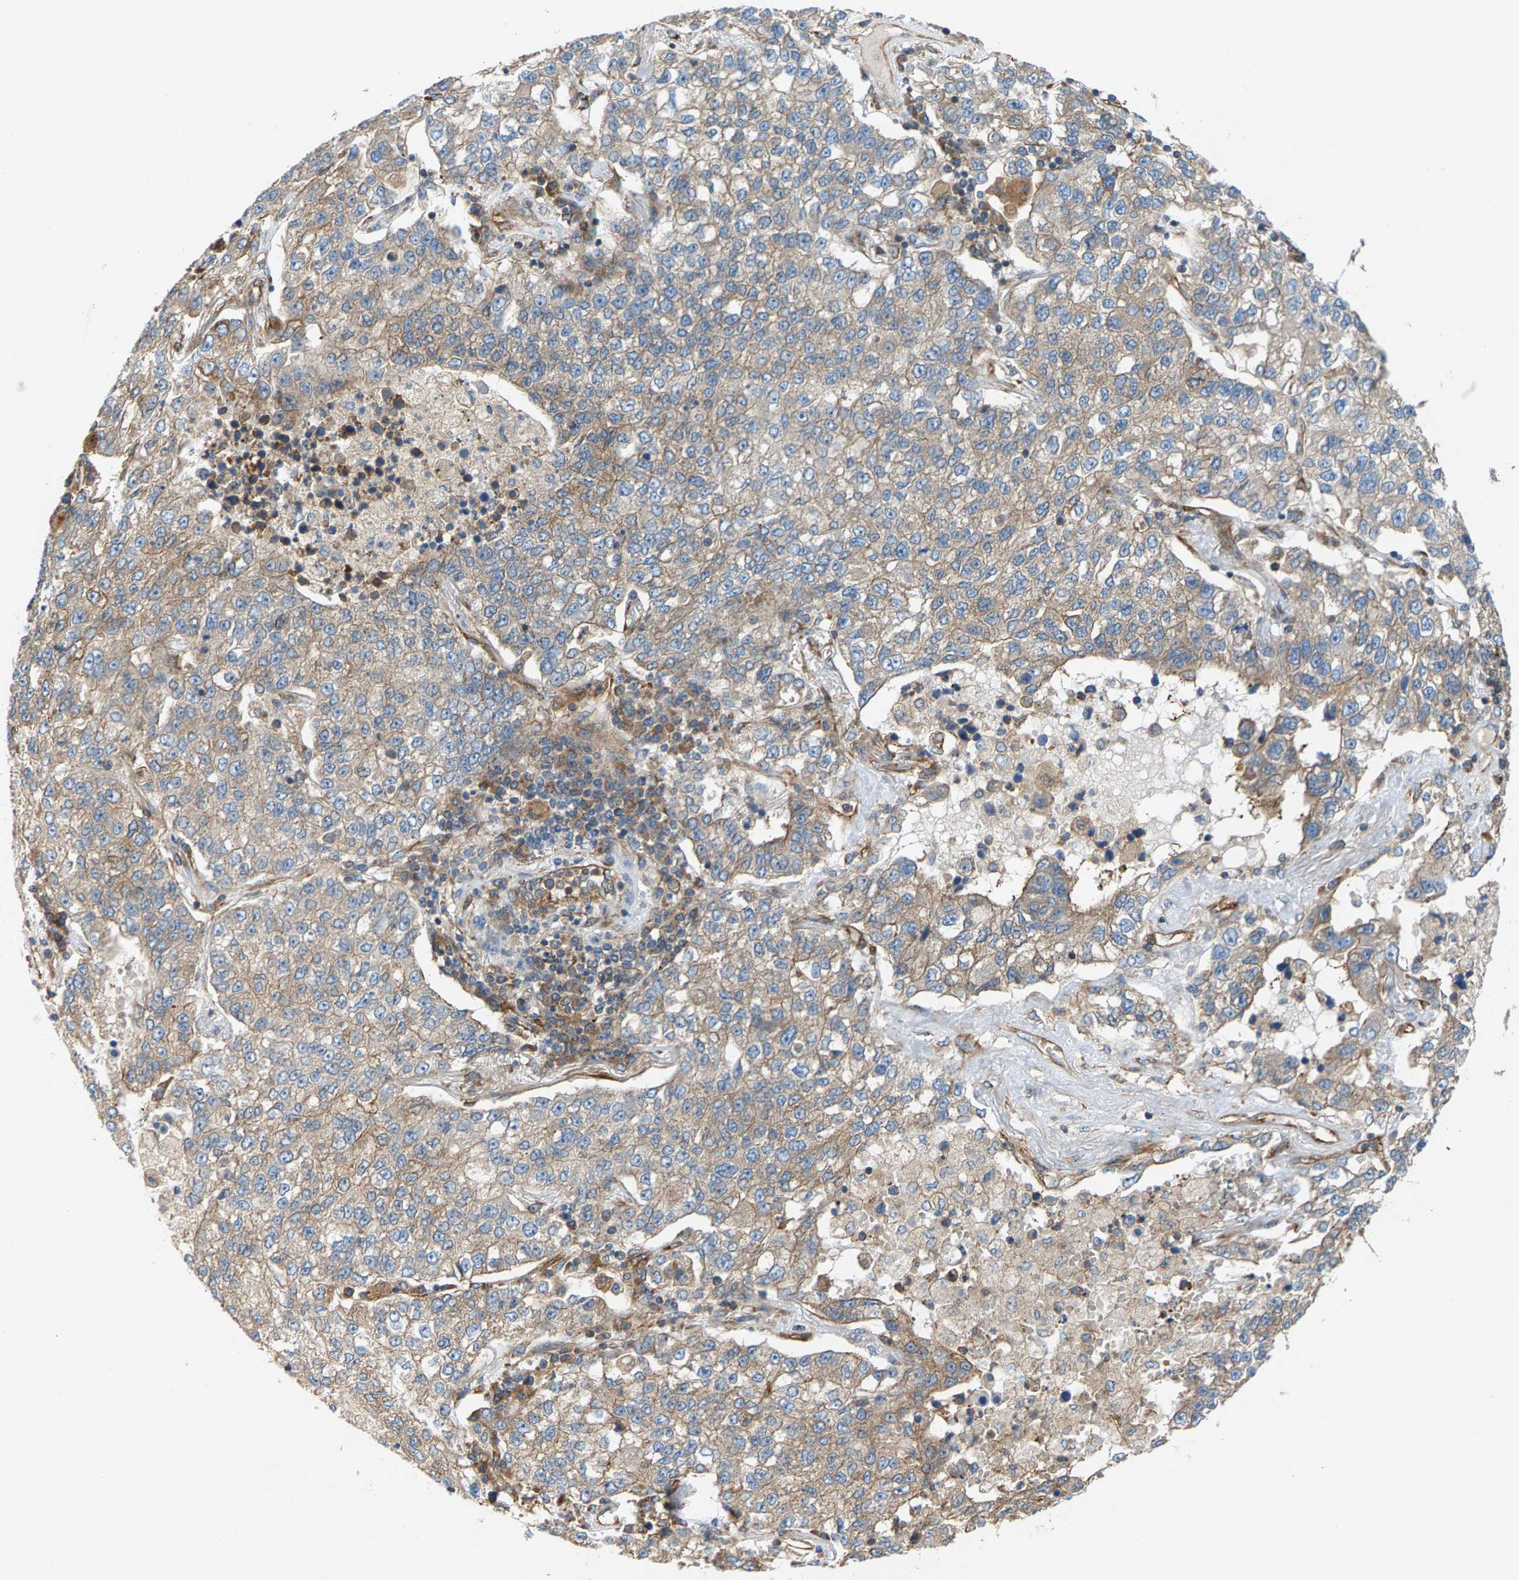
{"staining": {"intensity": "weak", "quantity": ">75%", "location": "cytoplasmic/membranous"}, "tissue": "lung cancer", "cell_type": "Tumor cells", "image_type": "cancer", "snomed": [{"axis": "morphology", "description": "Adenocarcinoma, NOS"}, {"axis": "topography", "description": "Lung"}], "caption": "Protein expression by IHC exhibits weak cytoplasmic/membranous staining in about >75% of tumor cells in adenocarcinoma (lung).", "gene": "PDCL", "patient": {"sex": "male", "age": 49}}